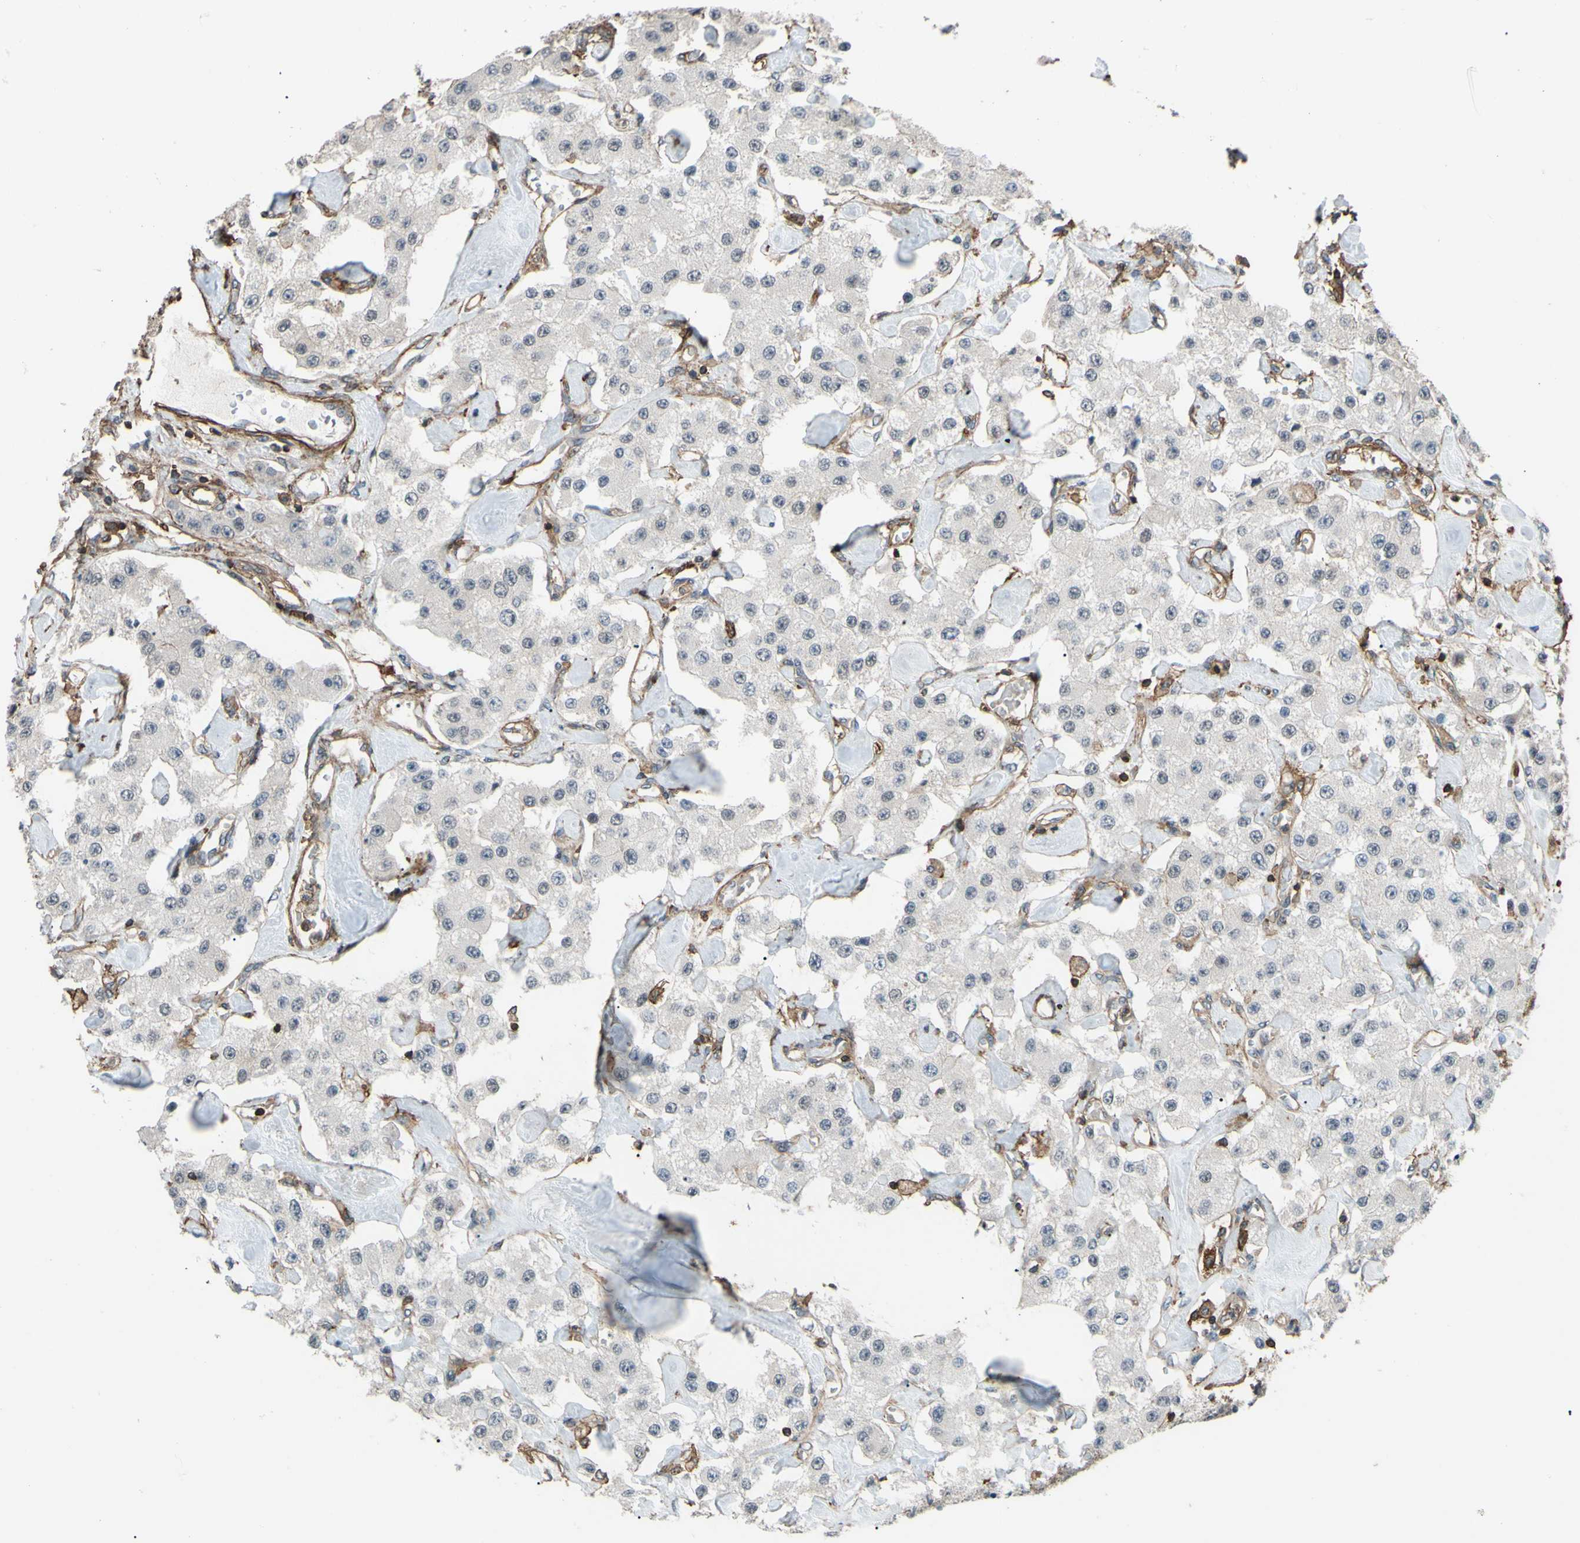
{"staining": {"intensity": "negative", "quantity": "none", "location": "none"}, "tissue": "carcinoid", "cell_type": "Tumor cells", "image_type": "cancer", "snomed": [{"axis": "morphology", "description": "Carcinoid, malignant, NOS"}, {"axis": "topography", "description": "Pancreas"}], "caption": "Tumor cells are negative for brown protein staining in carcinoid (malignant).", "gene": "ADD3", "patient": {"sex": "male", "age": 41}}